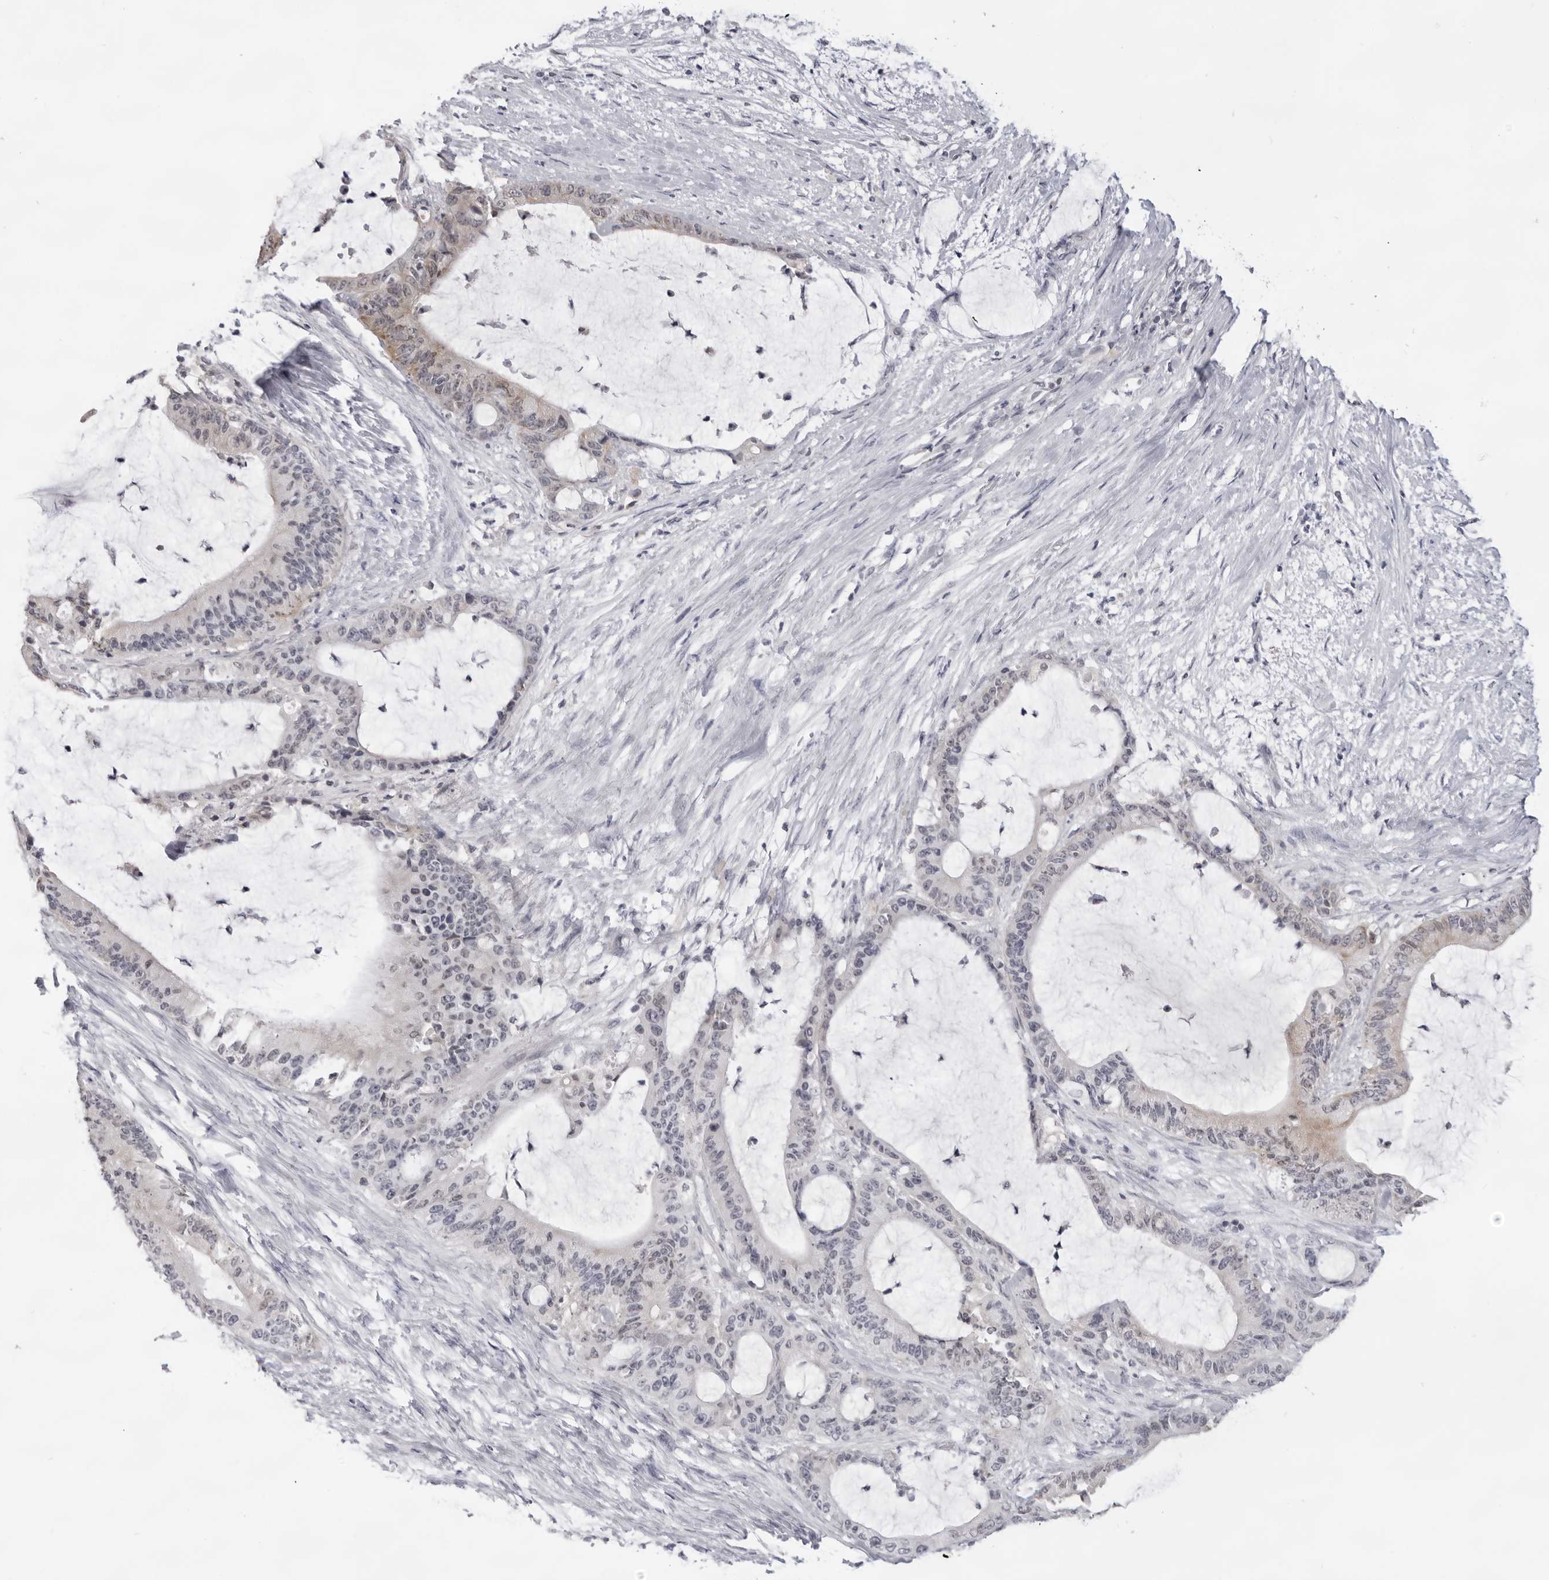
{"staining": {"intensity": "weak", "quantity": "<25%", "location": "cytoplasmic/membranous"}, "tissue": "liver cancer", "cell_type": "Tumor cells", "image_type": "cancer", "snomed": [{"axis": "morphology", "description": "Cholangiocarcinoma"}, {"axis": "topography", "description": "Liver"}], "caption": "Immunohistochemistry (IHC) micrograph of neoplastic tissue: liver cancer stained with DAB demonstrates no significant protein expression in tumor cells. (Stains: DAB IHC with hematoxylin counter stain, Microscopy: brightfield microscopy at high magnification).", "gene": "ACP6", "patient": {"sex": "female", "age": 73}}